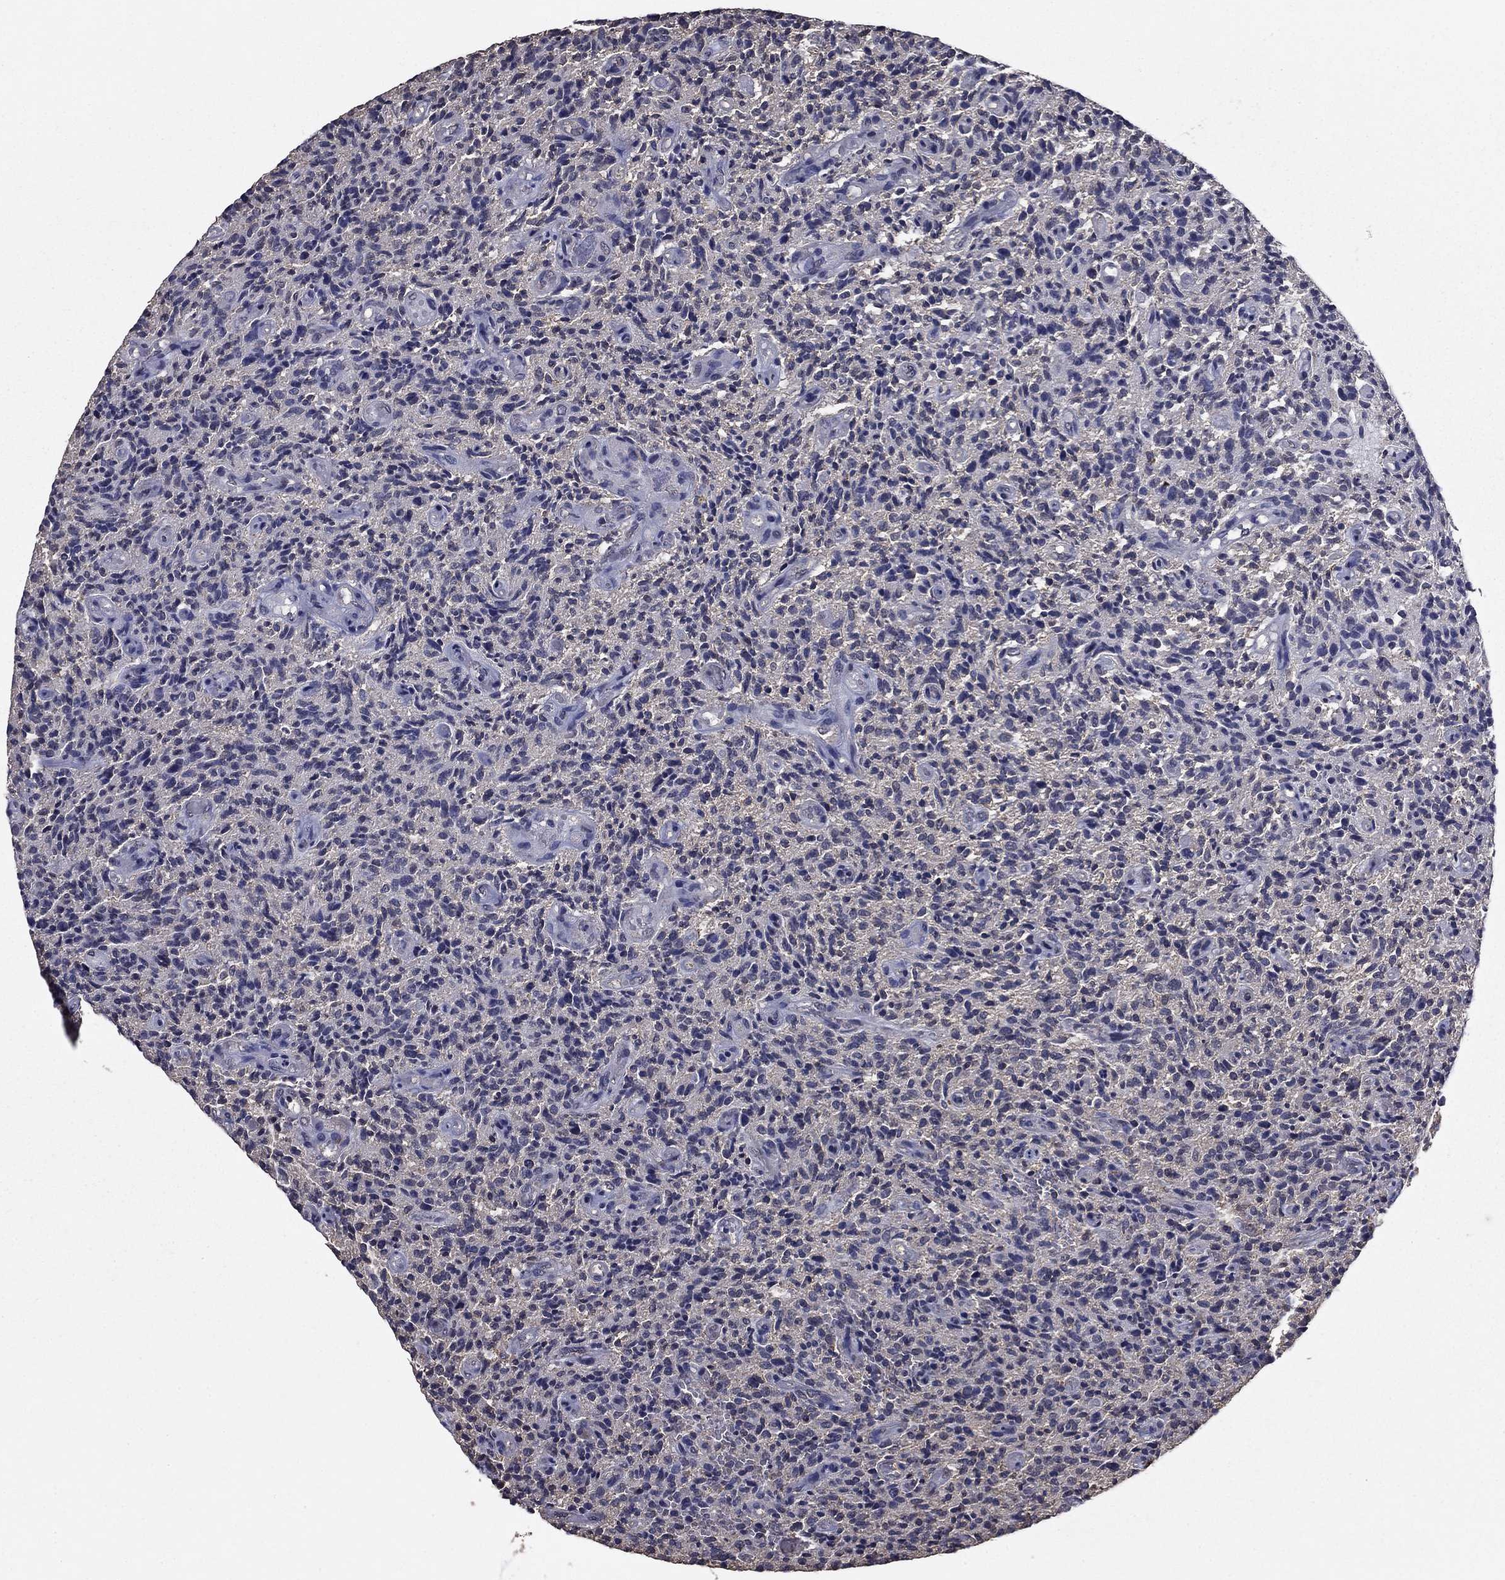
{"staining": {"intensity": "negative", "quantity": "none", "location": "none"}, "tissue": "glioma", "cell_type": "Tumor cells", "image_type": "cancer", "snomed": [{"axis": "morphology", "description": "Glioma, malignant, High grade"}, {"axis": "topography", "description": "Brain"}], "caption": "This is a micrograph of IHC staining of glioma, which shows no expression in tumor cells. (Brightfield microscopy of DAB immunohistochemistry (IHC) at high magnification).", "gene": "MFAP3L", "patient": {"sex": "male", "age": 64}}